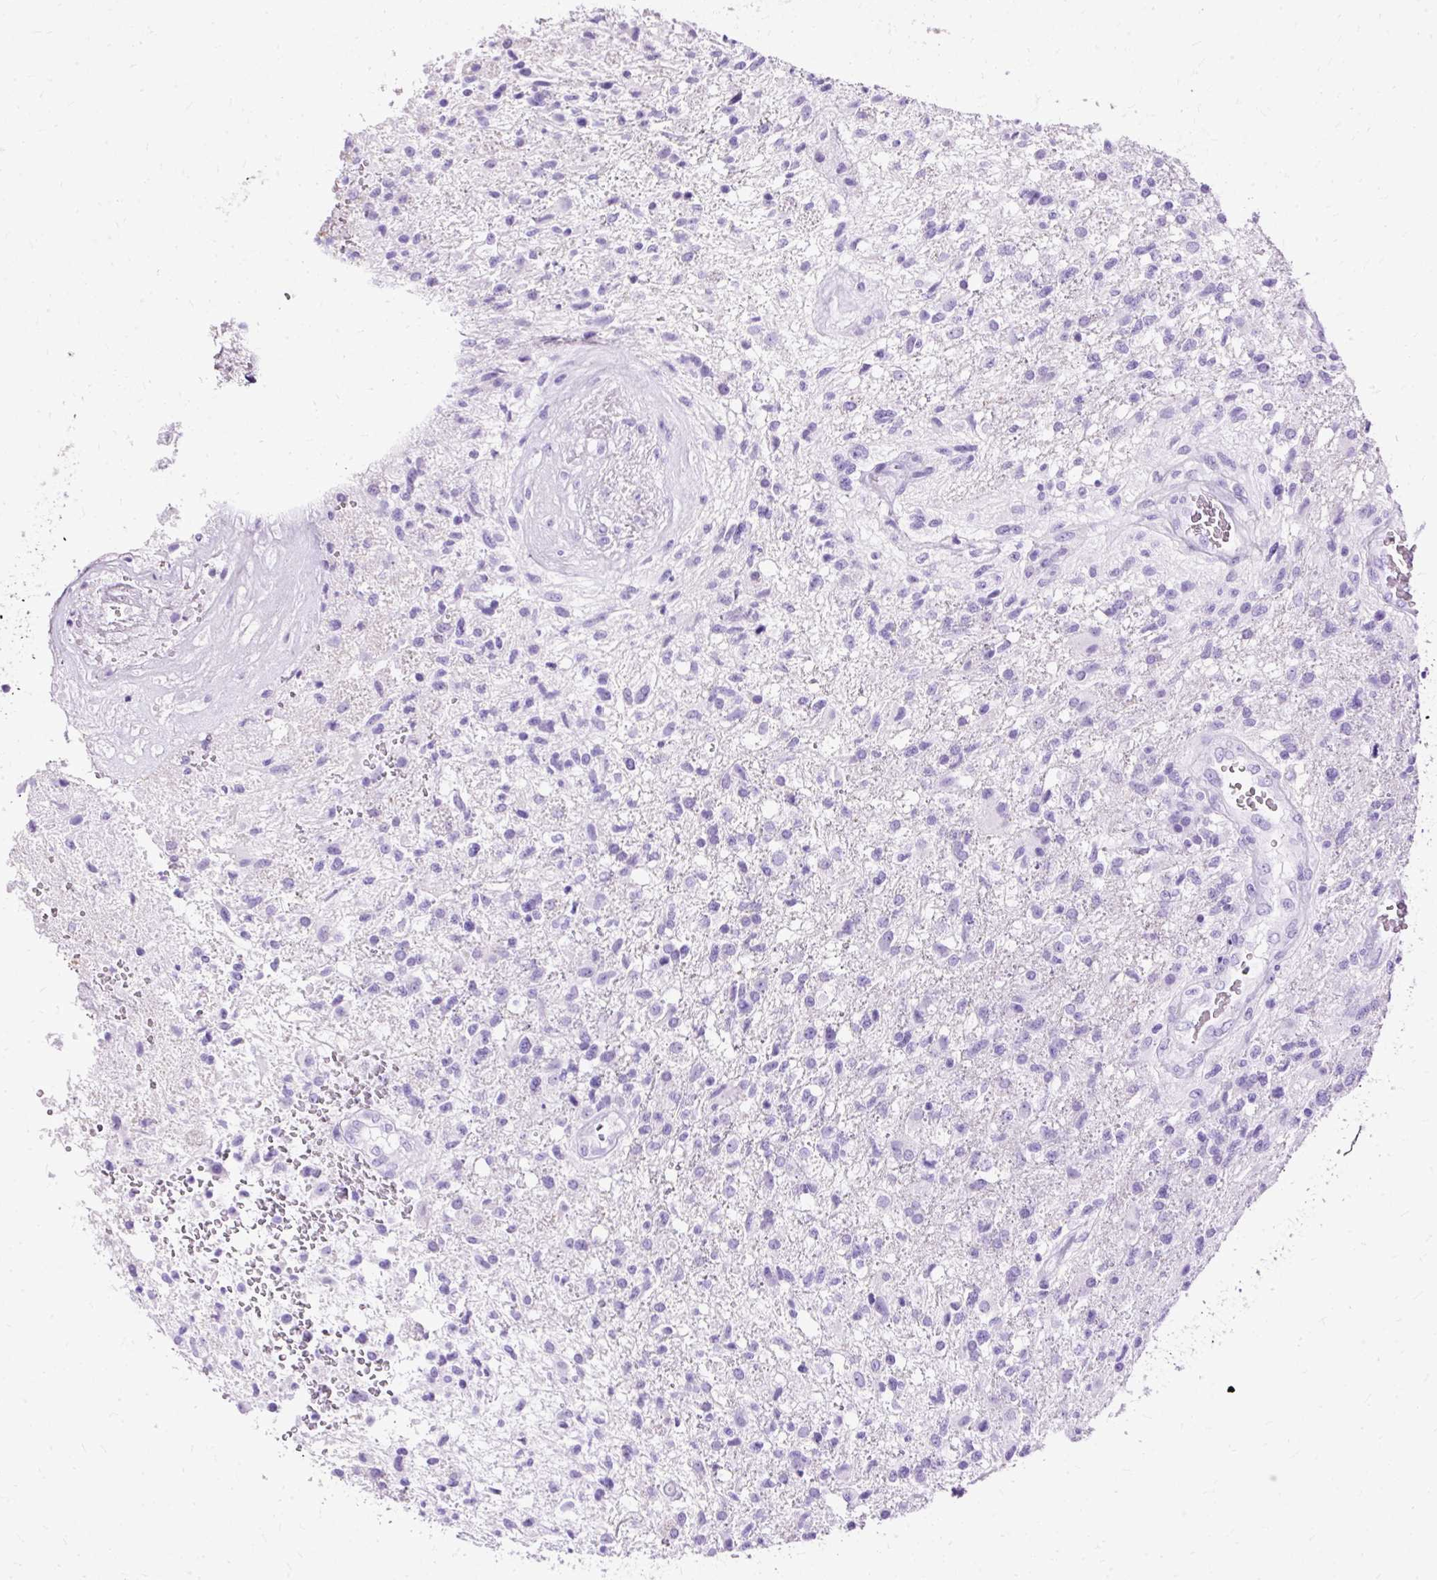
{"staining": {"intensity": "negative", "quantity": "none", "location": "none"}, "tissue": "glioma", "cell_type": "Tumor cells", "image_type": "cancer", "snomed": [{"axis": "morphology", "description": "Glioma, malignant, High grade"}, {"axis": "topography", "description": "Brain"}], "caption": "Human glioma stained for a protein using immunohistochemistry exhibits no staining in tumor cells.", "gene": "SLC8A2", "patient": {"sex": "male", "age": 56}}